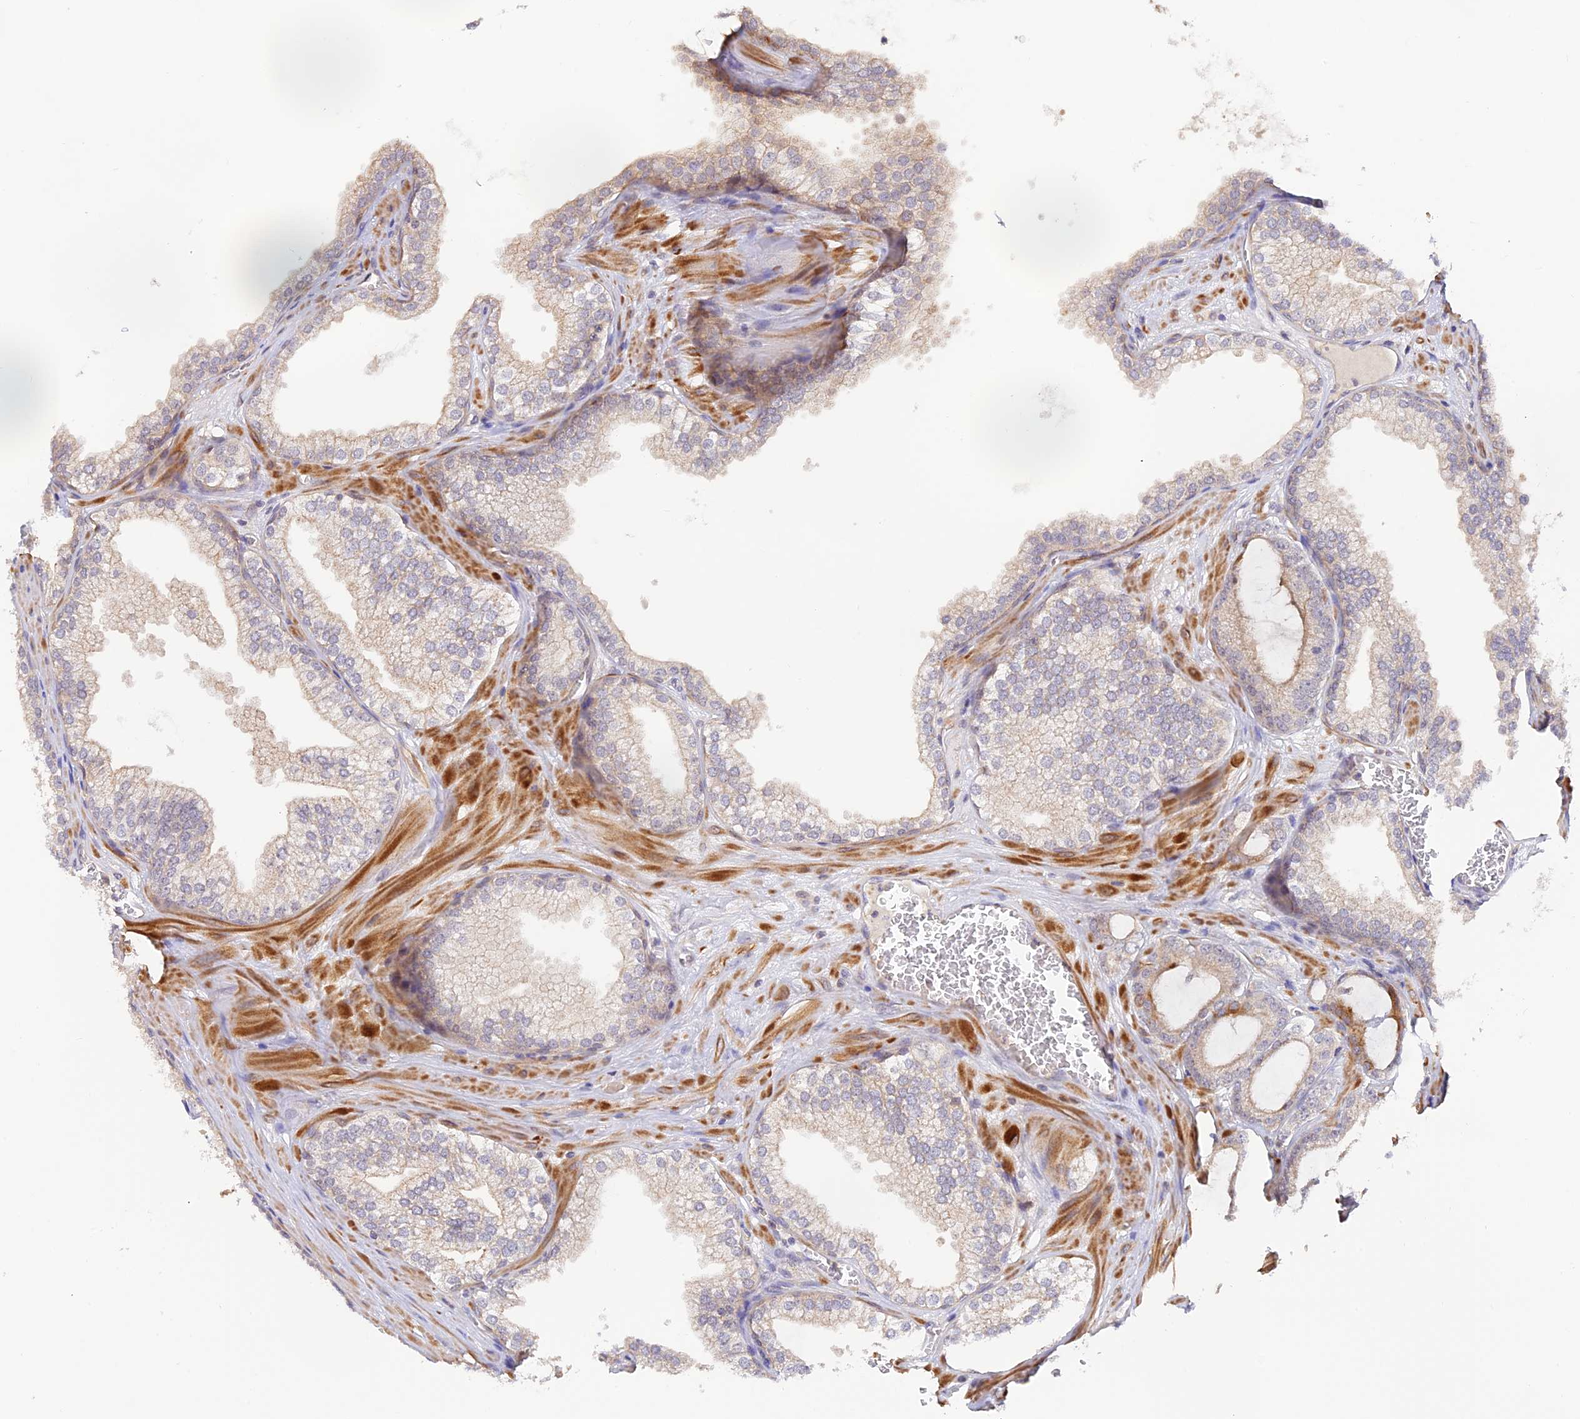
{"staining": {"intensity": "weak", "quantity": "<25%", "location": "cytoplasmic/membranous"}, "tissue": "prostate cancer", "cell_type": "Tumor cells", "image_type": "cancer", "snomed": [{"axis": "morphology", "description": "Adenocarcinoma, Low grade"}, {"axis": "topography", "description": "Prostate"}], "caption": "Photomicrograph shows no protein positivity in tumor cells of prostate low-grade adenocarcinoma tissue. (DAB (3,3'-diaminobenzidine) immunohistochemistry (IHC), high magnification).", "gene": "CAMSAP3", "patient": {"sex": "male", "age": 60}}